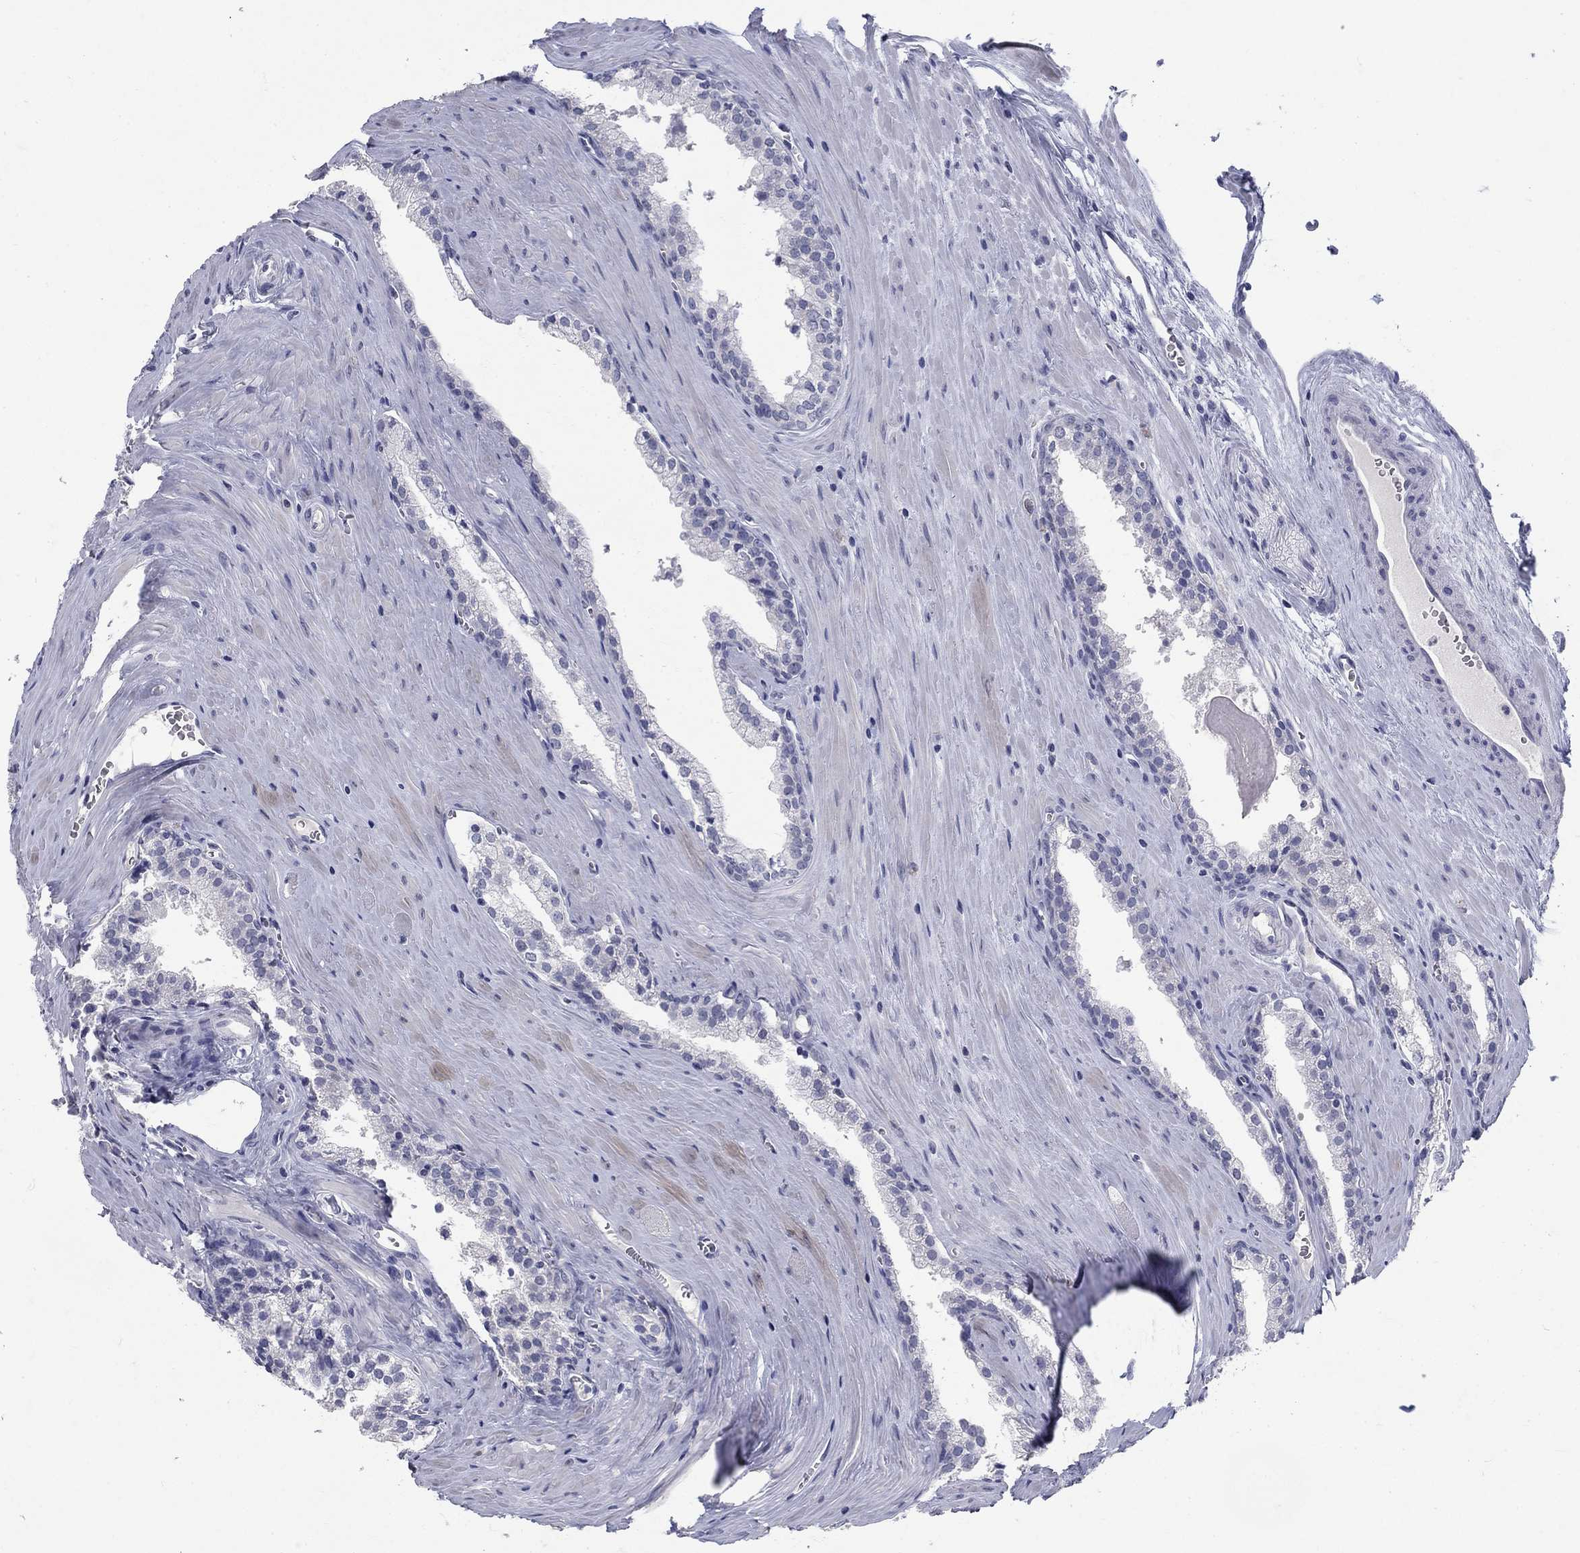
{"staining": {"intensity": "negative", "quantity": "none", "location": "none"}, "tissue": "prostate cancer", "cell_type": "Tumor cells", "image_type": "cancer", "snomed": [{"axis": "morphology", "description": "Adenocarcinoma, NOS"}, {"axis": "topography", "description": "Prostate"}], "caption": "Adenocarcinoma (prostate) was stained to show a protein in brown. There is no significant positivity in tumor cells.", "gene": "ELAVL4", "patient": {"sex": "male", "age": 72}}